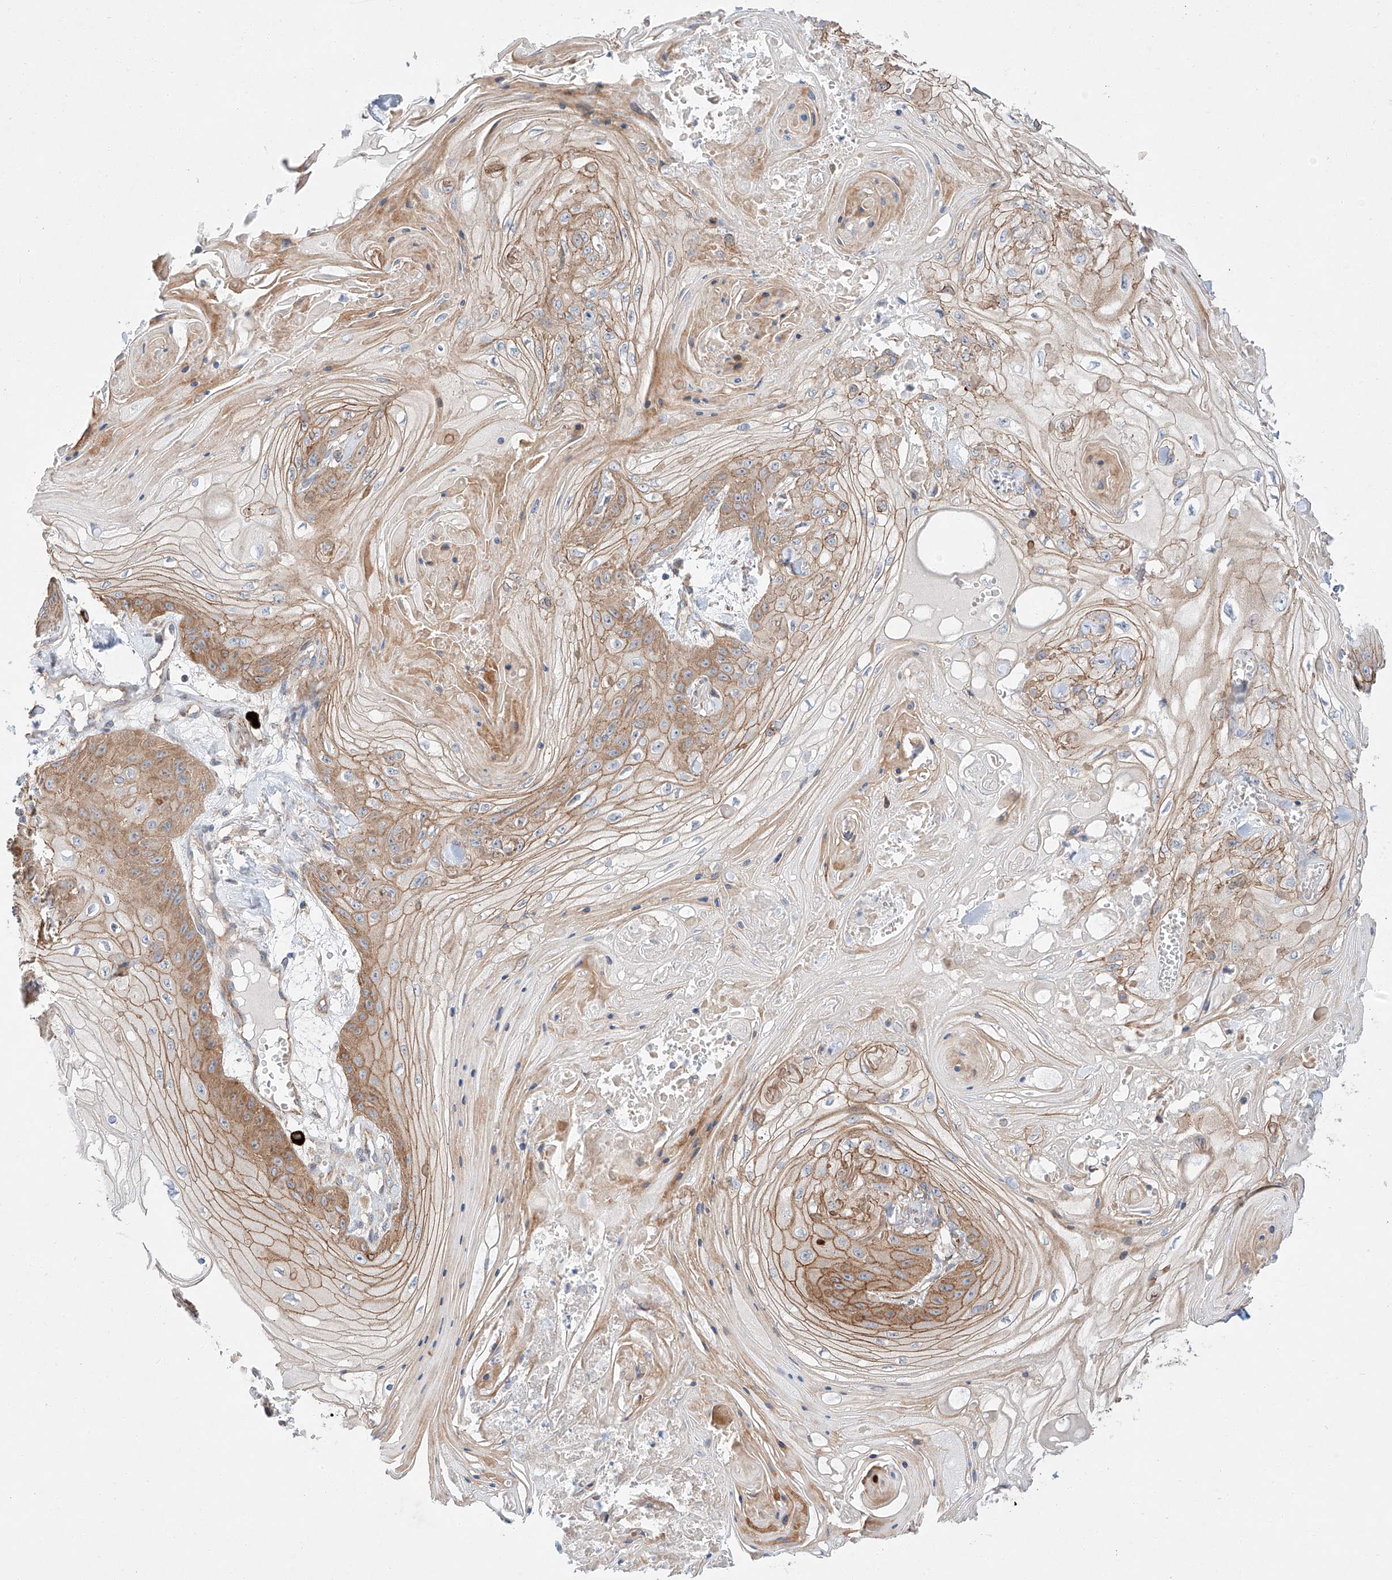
{"staining": {"intensity": "moderate", "quantity": ">75%", "location": "cytoplasmic/membranous"}, "tissue": "skin cancer", "cell_type": "Tumor cells", "image_type": "cancer", "snomed": [{"axis": "morphology", "description": "Squamous cell carcinoma, NOS"}, {"axis": "topography", "description": "Skin"}], "caption": "About >75% of tumor cells in skin squamous cell carcinoma demonstrate moderate cytoplasmic/membranous protein expression as visualized by brown immunohistochemical staining.", "gene": "MINDY4", "patient": {"sex": "male", "age": 74}}